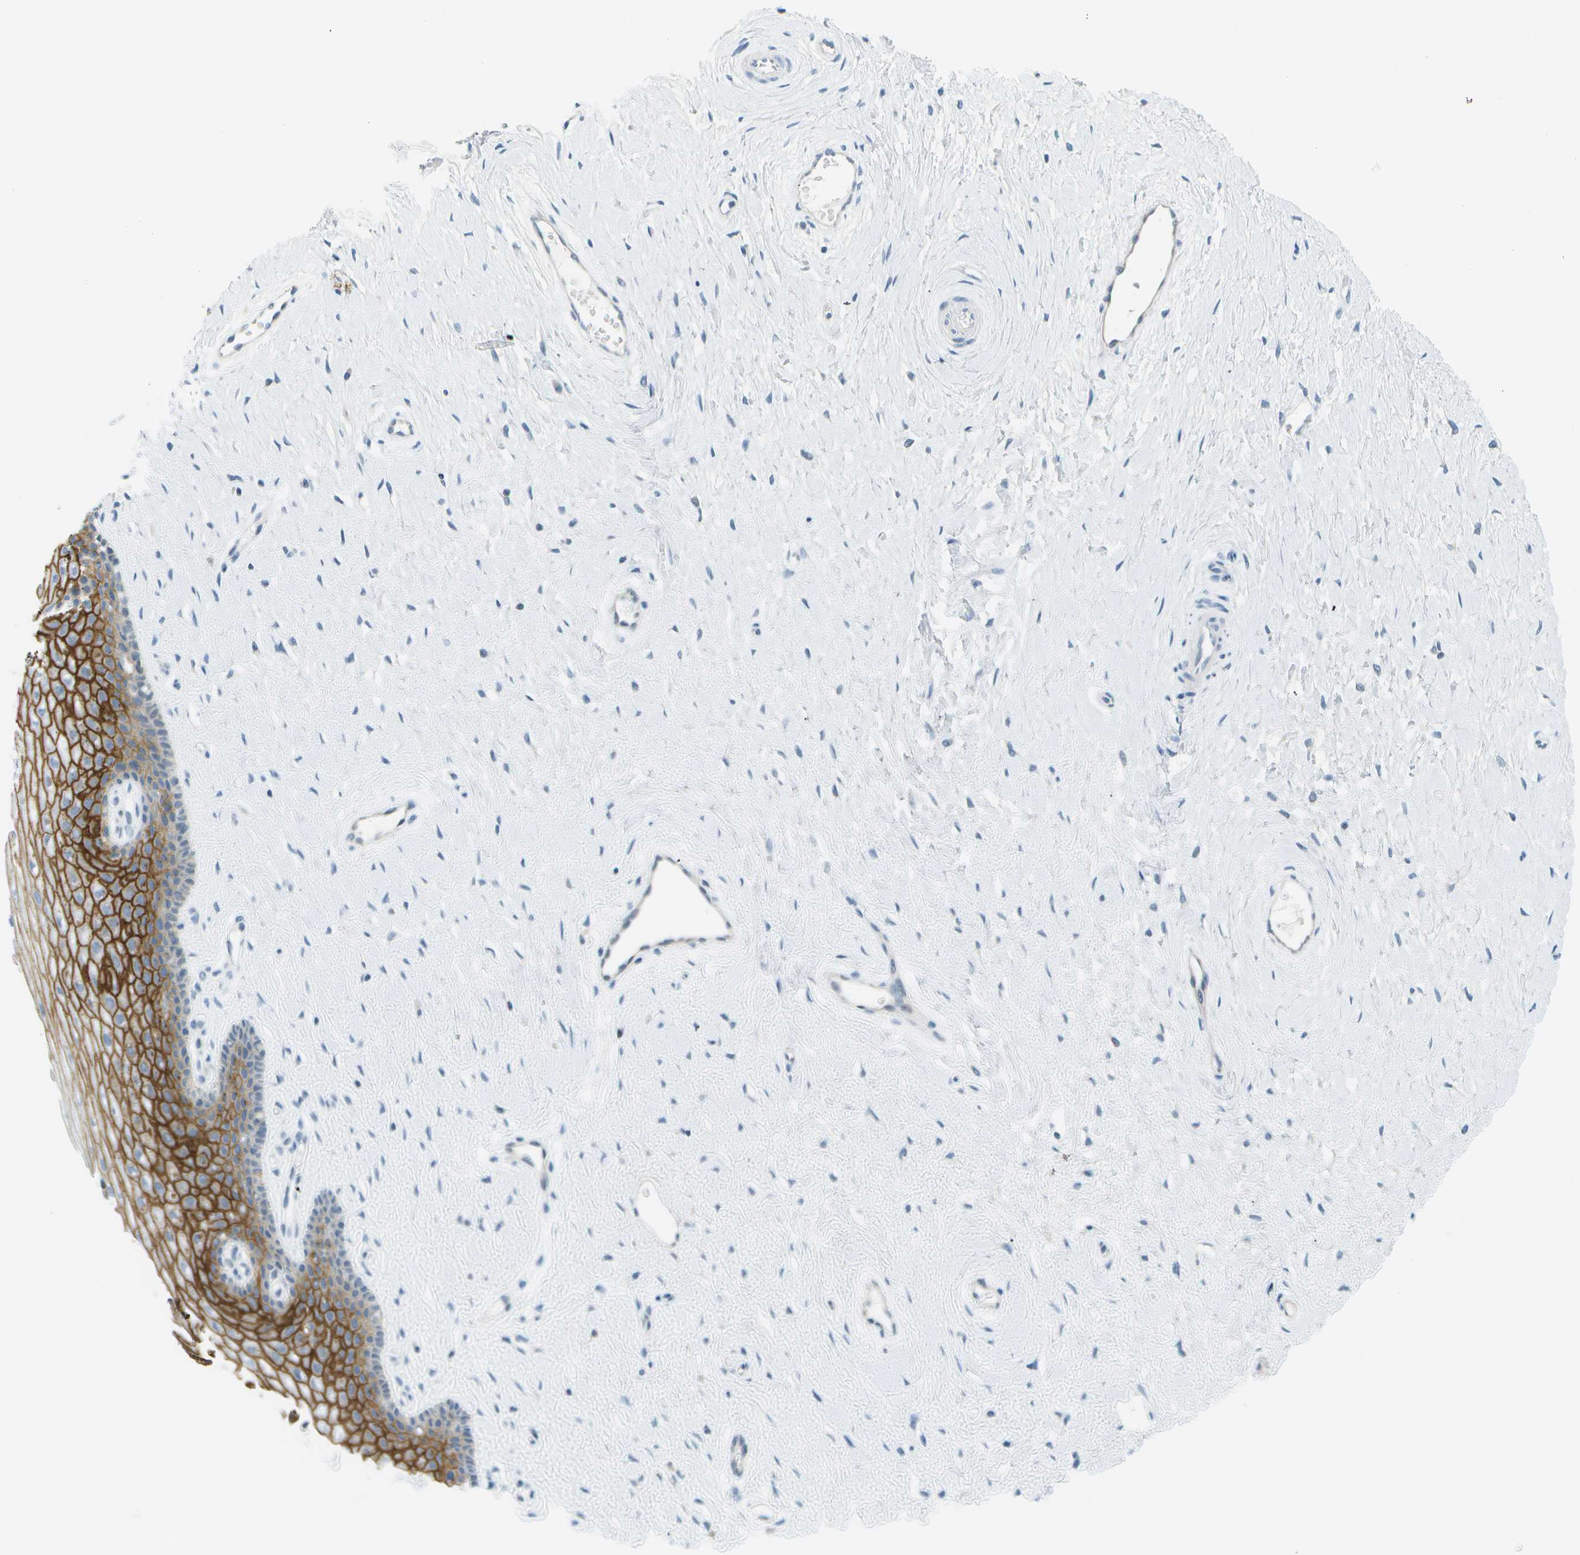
{"staining": {"intensity": "strong", "quantity": "25%-75%", "location": "cytoplasmic/membranous"}, "tissue": "cervix", "cell_type": "Squamous epithelial cells", "image_type": "normal", "snomed": [{"axis": "morphology", "description": "Normal tissue, NOS"}, {"axis": "topography", "description": "Cervix"}], "caption": "IHC histopathology image of normal cervix: cervix stained using IHC shows high levels of strong protein expression localized specifically in the cytoplasmic/membranous of squamous epithelial cells, appearing as a cytoplasmic/membranous brown color.", "gene": "SMYD5", "patient": {"sex": "female", "age": 39}}